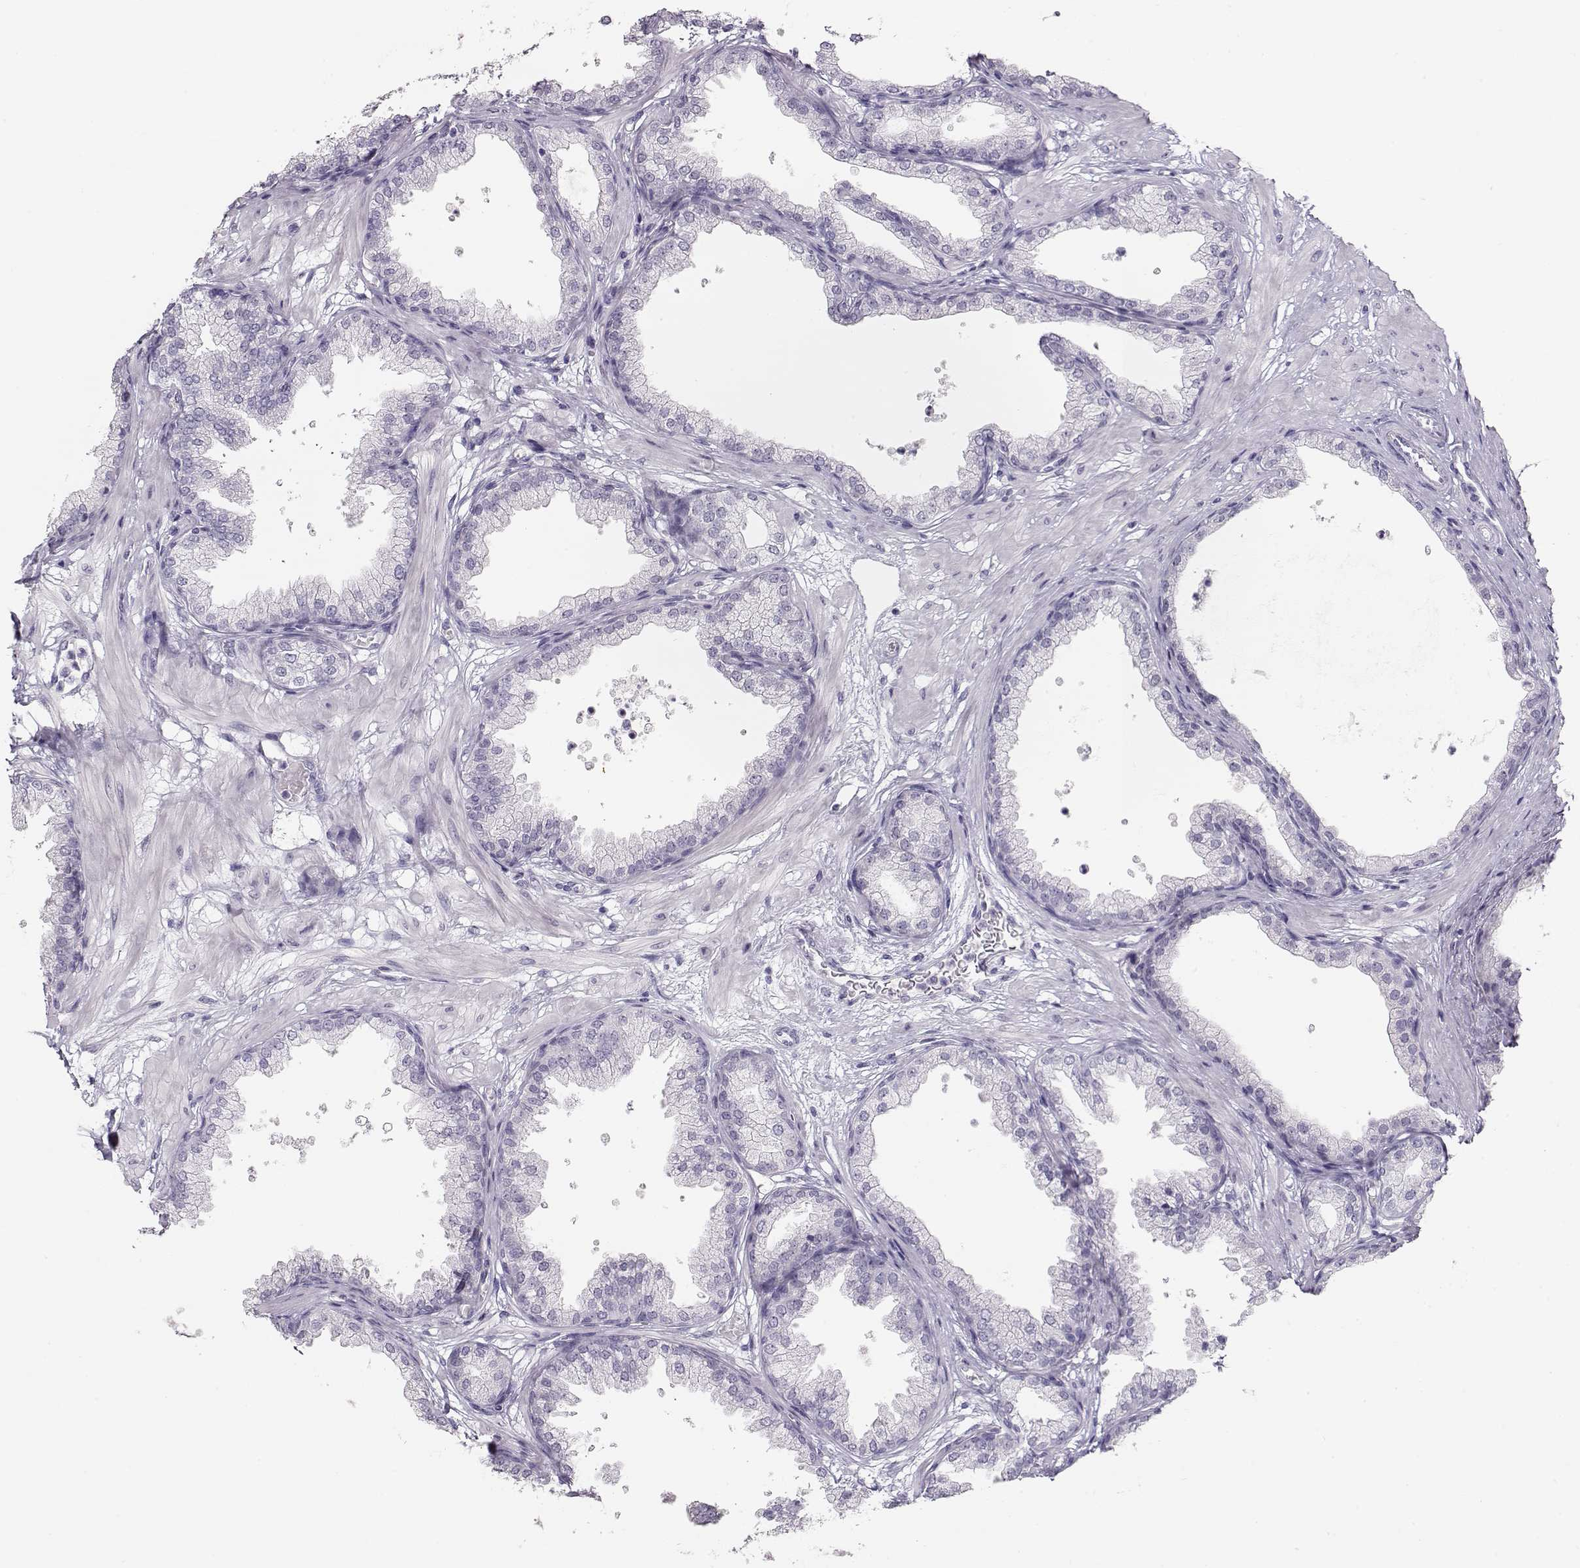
{"staining": {"intensity": "negative", "quantity": "none", "location": "none"}, "tissue": "prostate", "cell_type": "Glandular cells", "image_type": "normal", "snomed": [{"axis": "morphology", "description": "Normal tissue, NOS"}, {"axis": "topography", "description": "Prostate"}], "caption": "Immunohistochemistry (IHC) micrograph of normal prostate: human prostate stained with DAB (3,3'-diaminobenzidine) shows no significant protein positivity in glandular cells.", "gene": "IMPG1", "patient": {"sex": "male", "age": 37}}